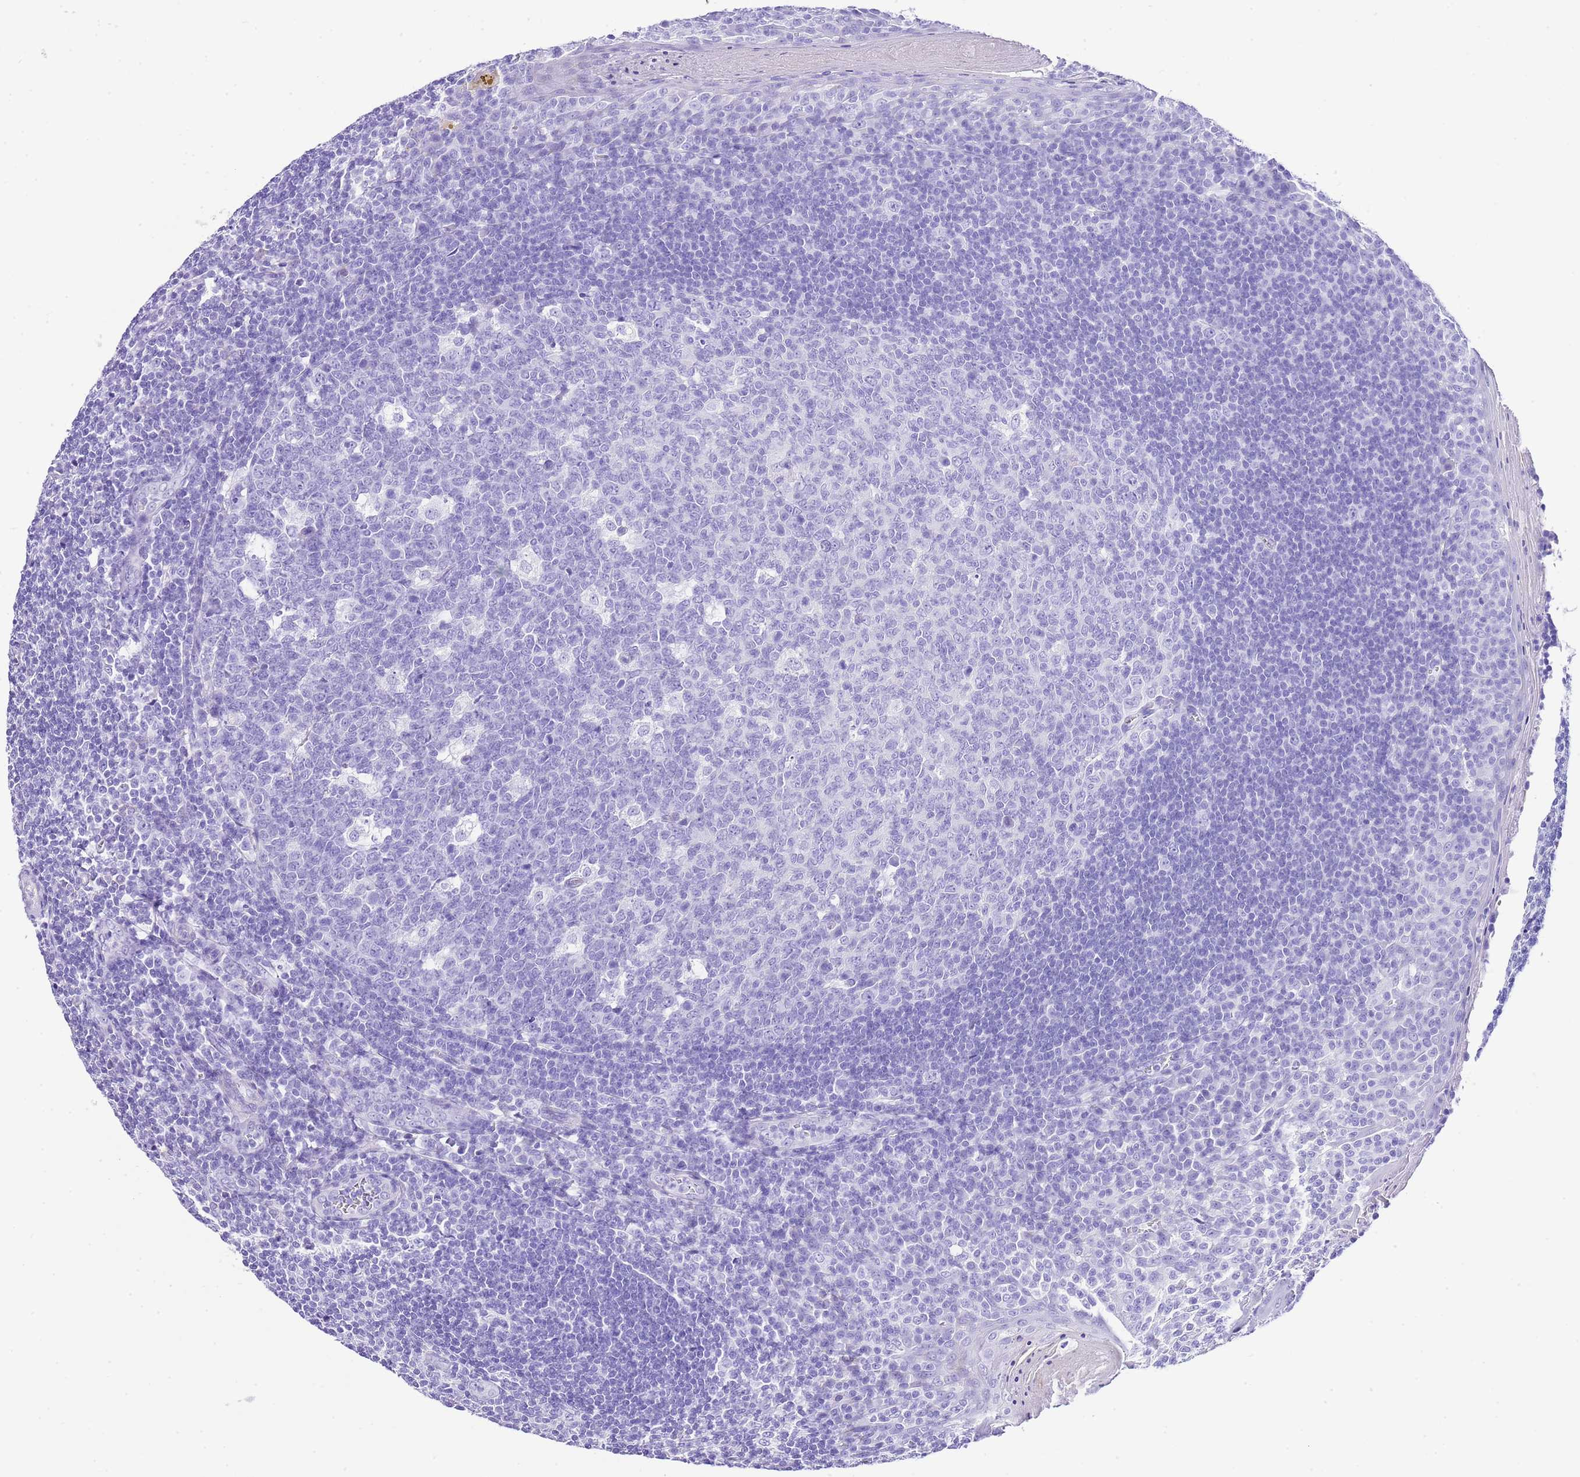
{"staining": {"intensity": "negative", "quantity": "none", "location": "none"}, "tissue": "tonsil", "cell_type": "Germinal center cells", "image_type": "normal", "snomed": [{"axis": "morphology", "description": "Normal tissue, NOS"}, {"axis": "topography", "description": "Tonsil"}], "caption": "An immunohistochemistry micrograph of normal tonsil is shown. There is no staining in germinal center cells of tonsil.", "gene": "KCNC1", "patient": {"sex": "male", "age": 27}}